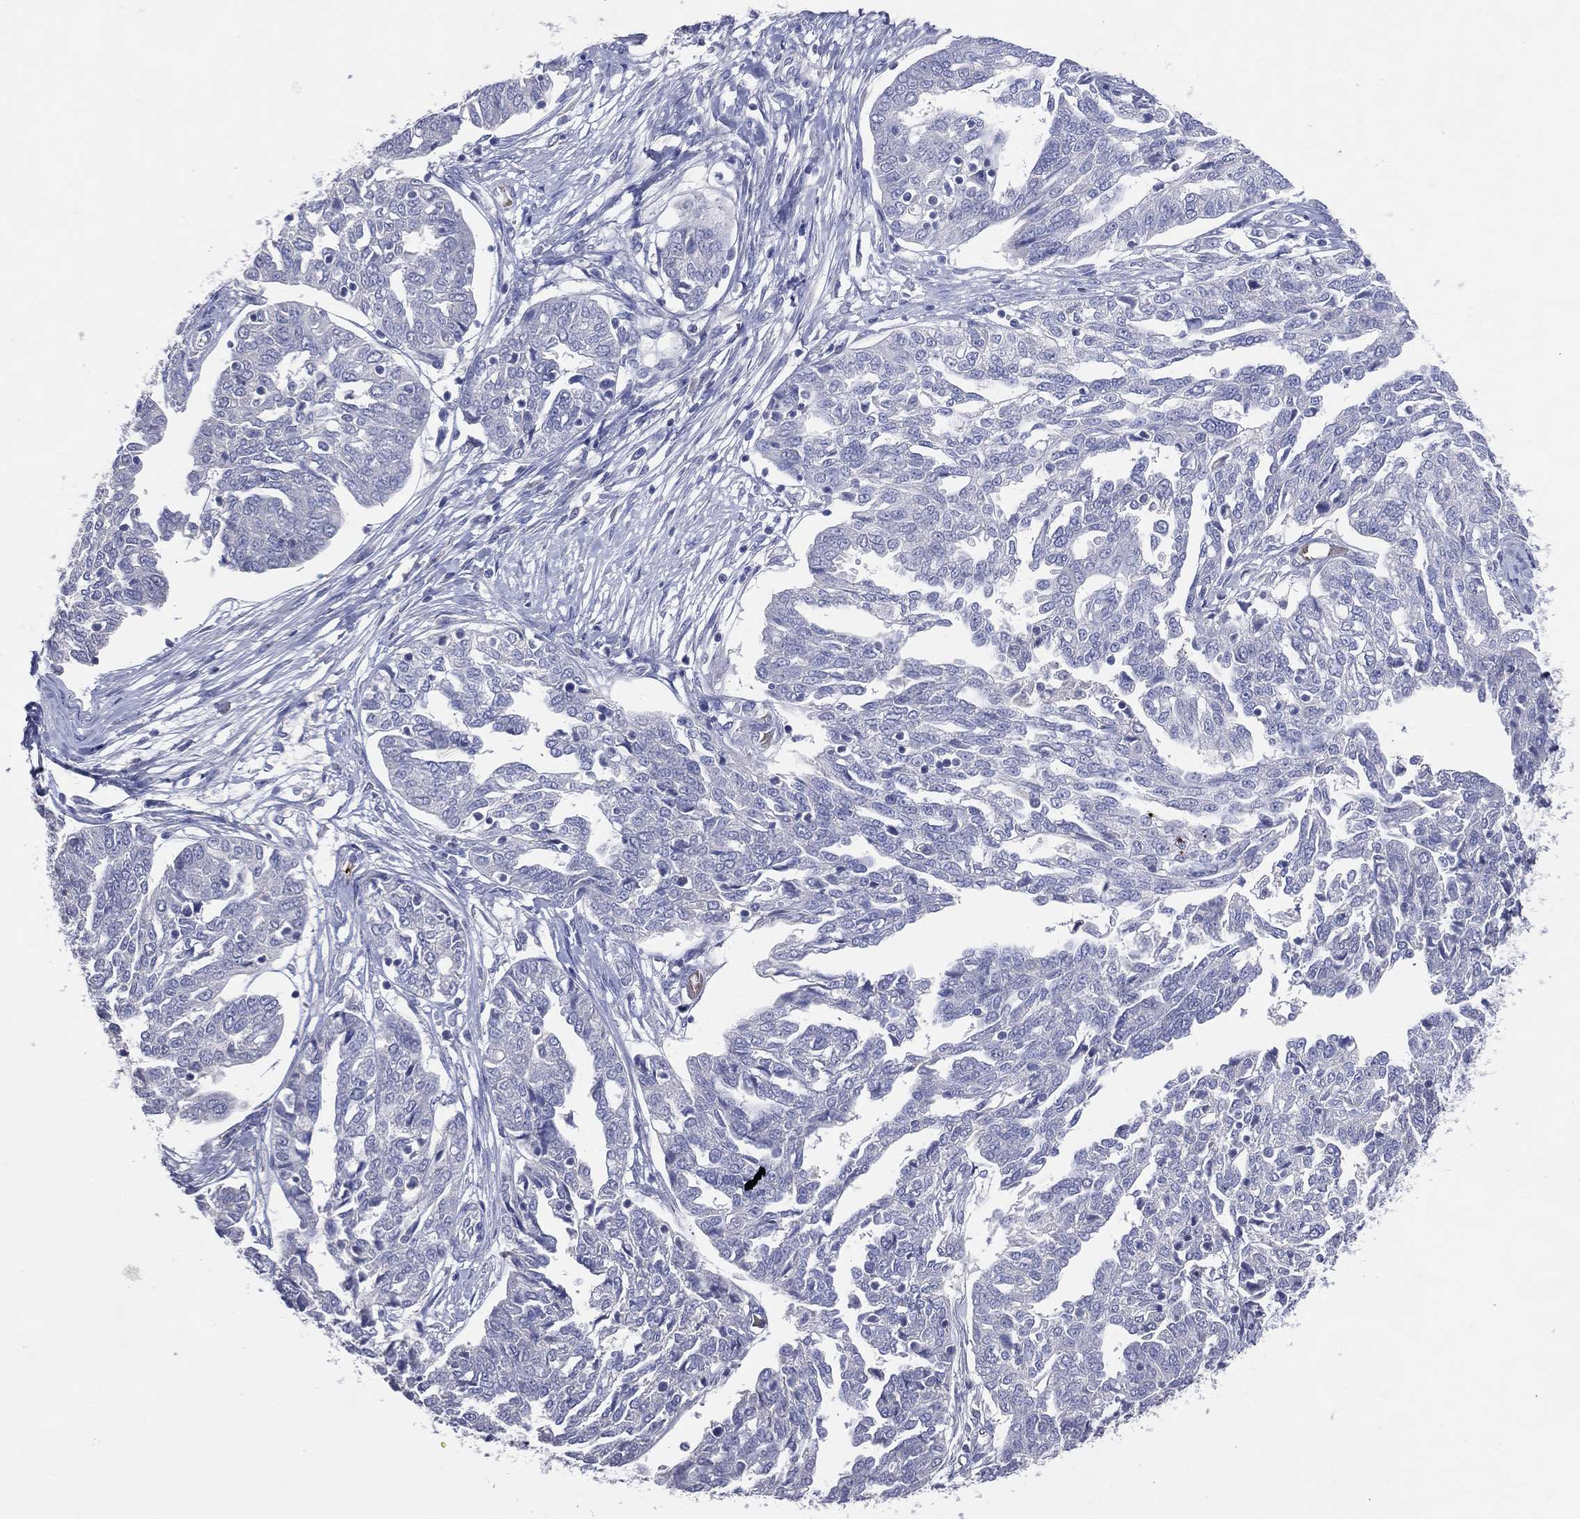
{"staining": {"intensity": "negative", "quantity": "none", "location": "none"}, "tissue": "ovarian cancer", "cell_type": "Tumor cells", "image_type": "cancer", "snomed": [{"axis": "morphology", "description": "Cystadenocarcinoma, serous, NOS"}, {"axis": "topography", "description": "Ovary"}], "caption": "Immunohistochemistry (IHC) of human serous cystadenocarcinoma (ovarian) shows no positivity in tumor cells.", "gene": "DNAH6", "patient": {"sex": "female", "age": 67}}